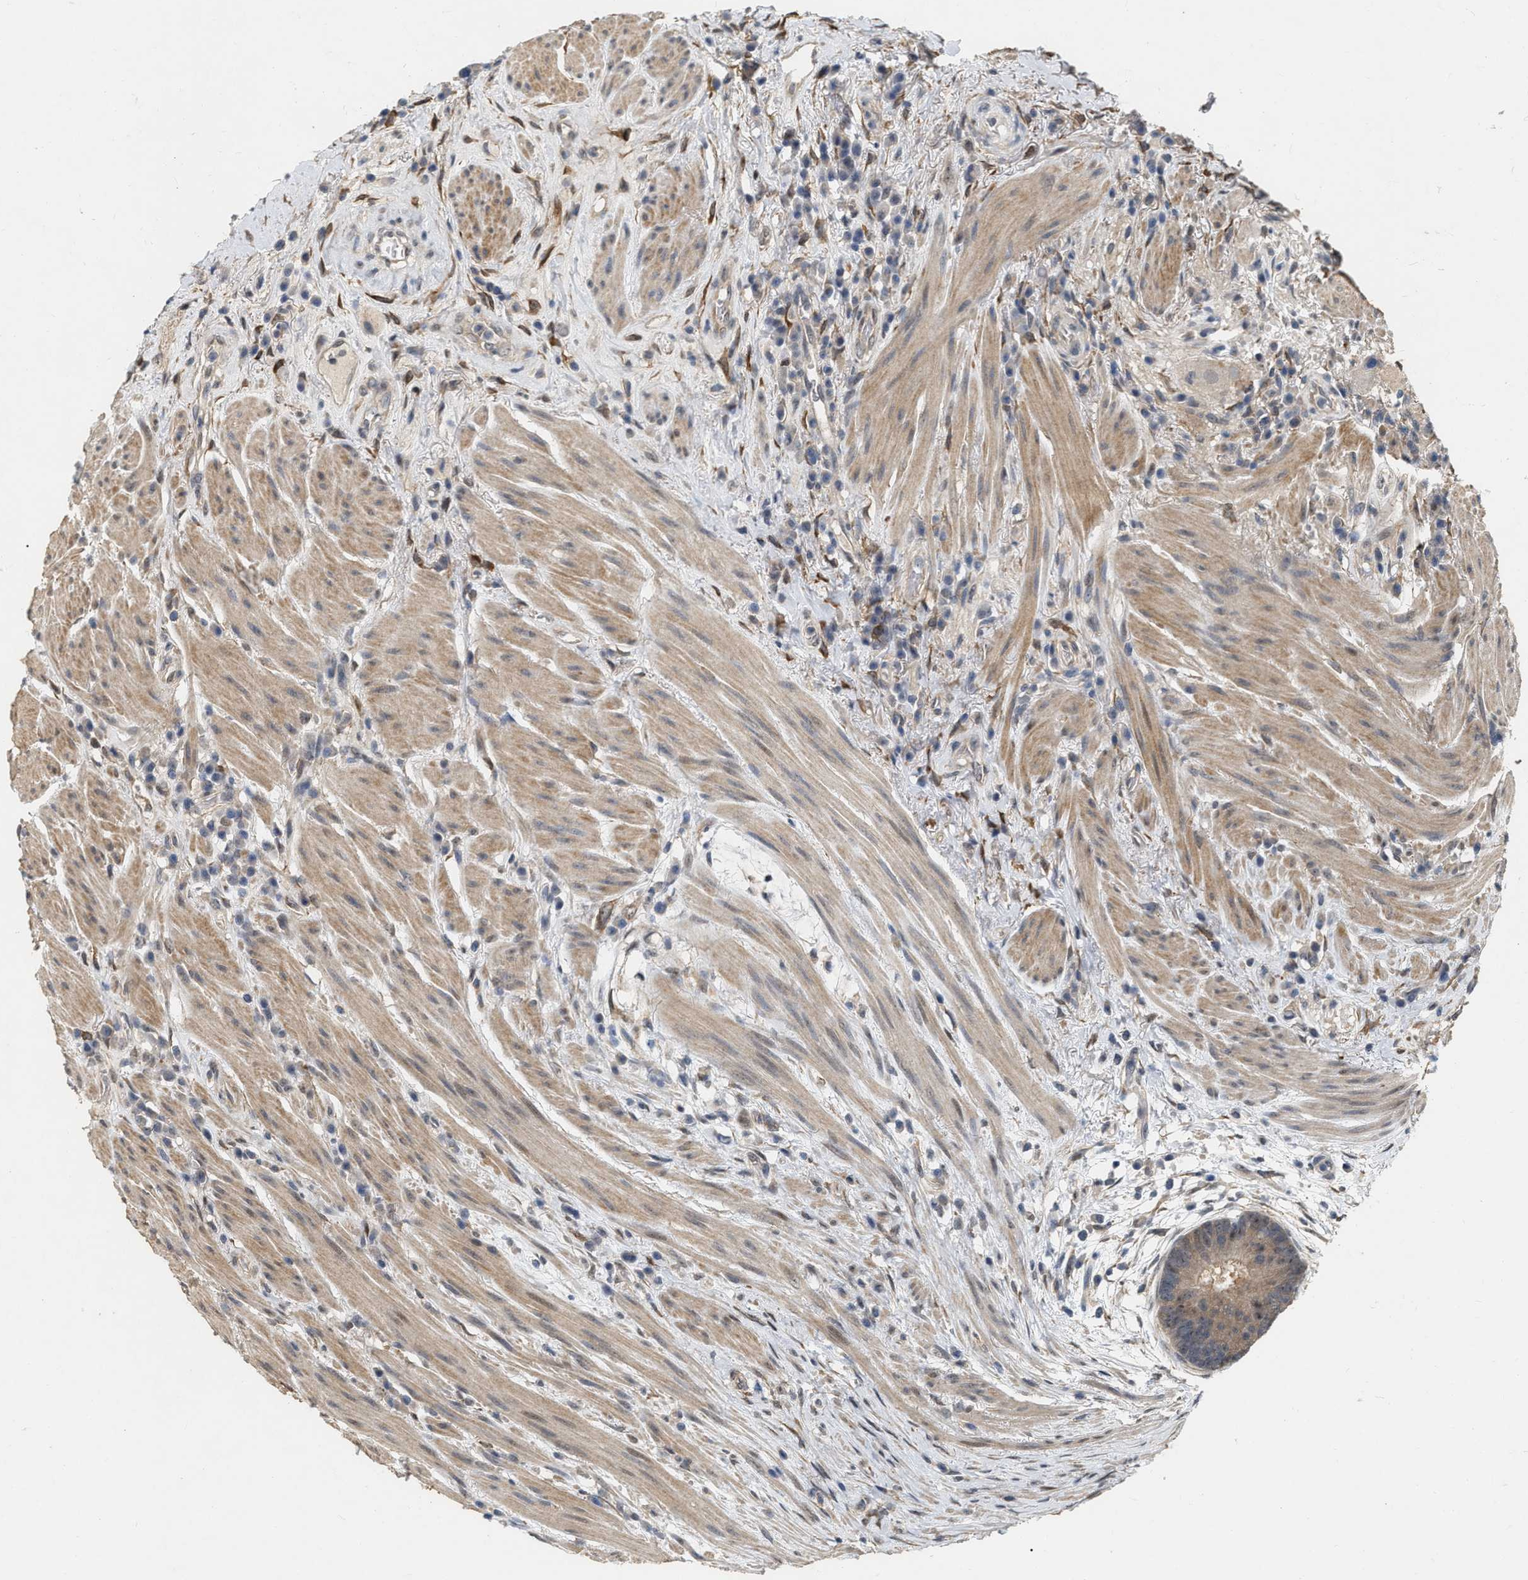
{"staining": {"intensity": "weak", "quantity": "<25%", "location": "cytoplasmic/membranous"}, "tissue": "colorectal cancer", "cell_type": "Tumor cells", "image_type": "cancer", "snomed": [{"axis": "morphology", "description": "Adenocarcinoma, NOS"}, {"axis": "topography", "description": "Rectum"}], "caption": "Tumor cells are negative for brown protein staining in colorectal cancer.", "gene": "RUVBL1", "patient": {"sex": "female", "age": 89}}